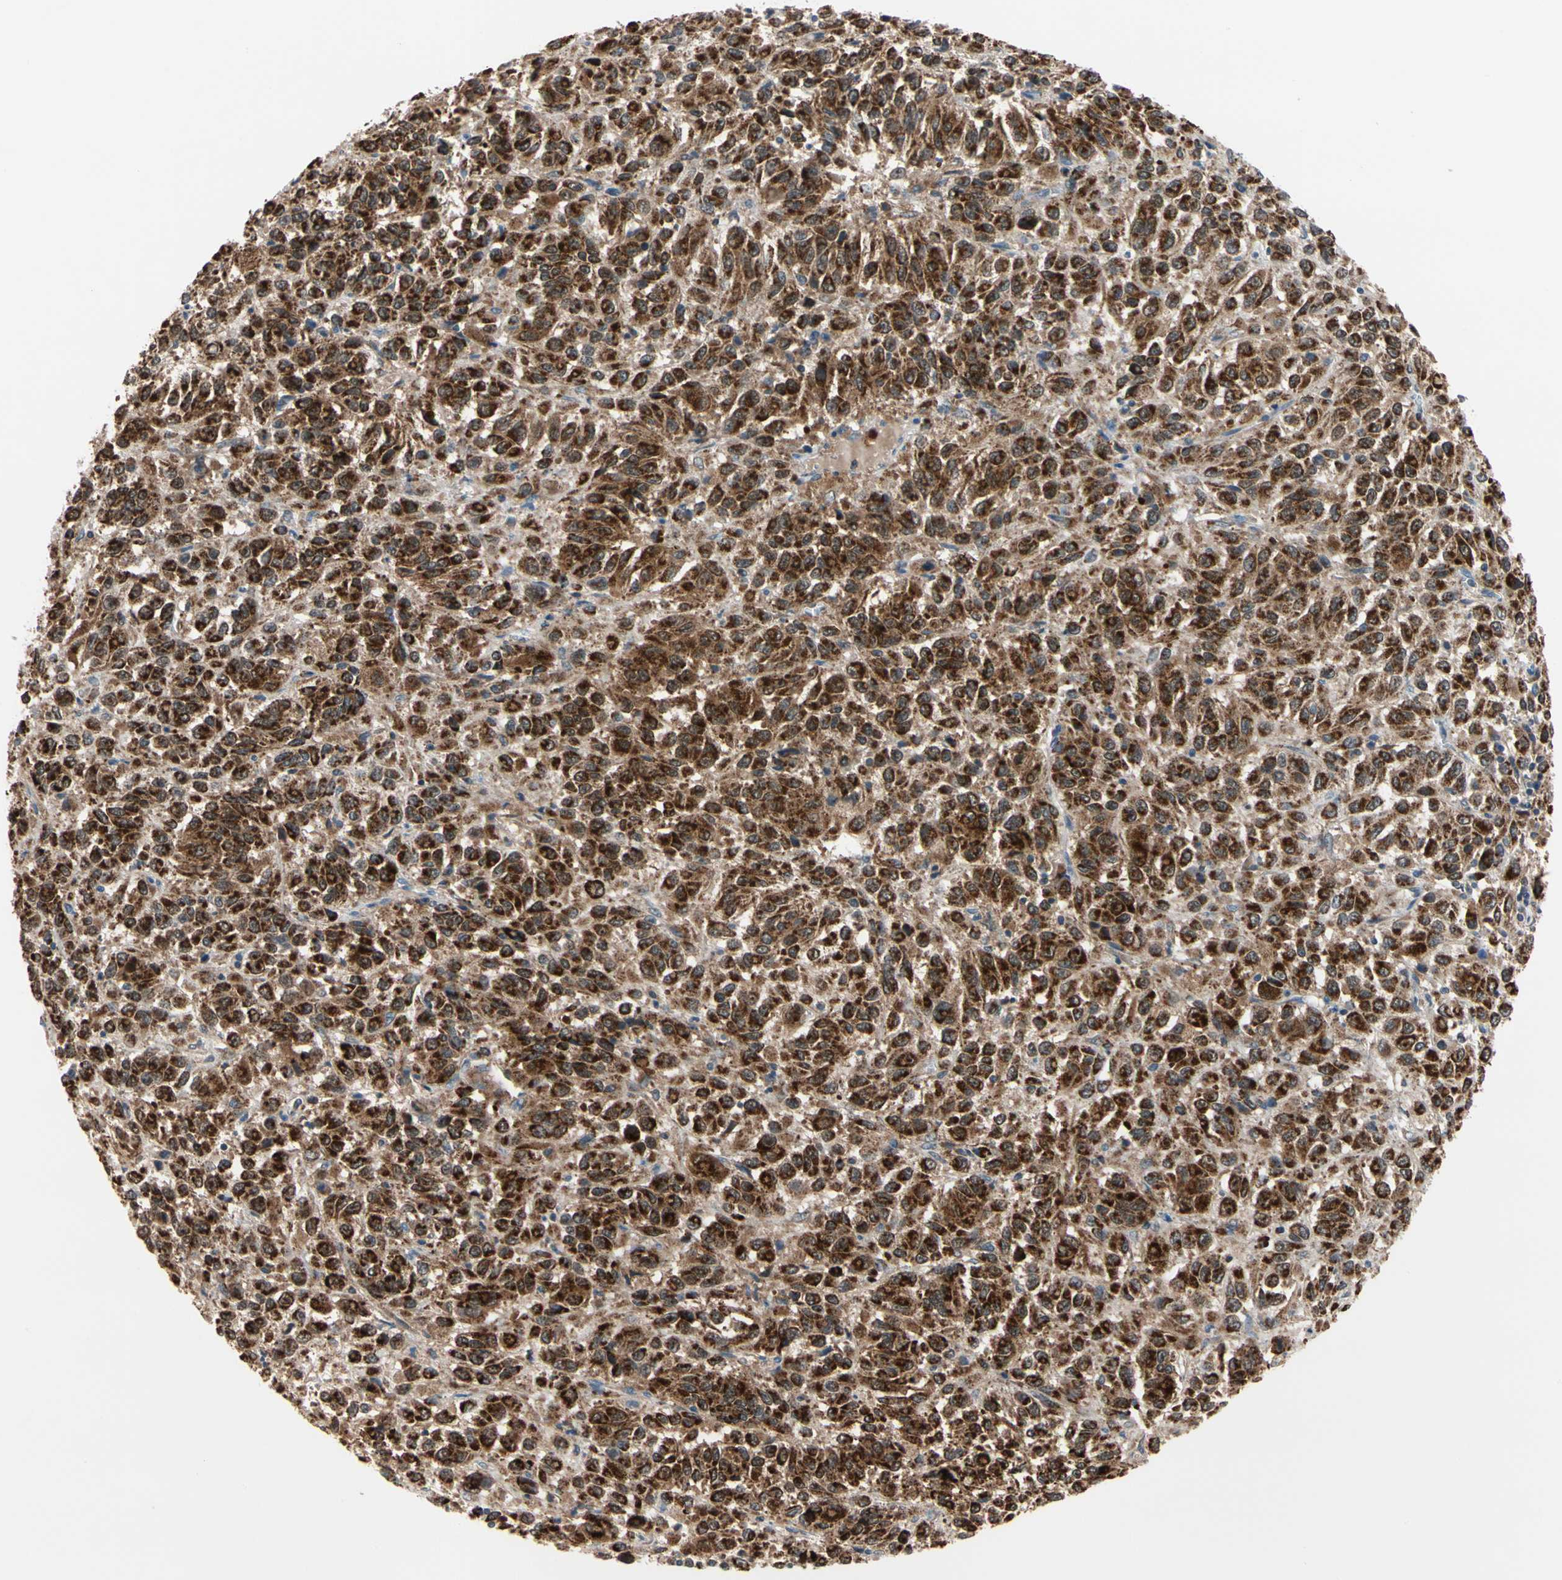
{"staining": {"intensity": "strong", "quantity": ">75%", "location": "cytoplasmic/membranous"}, "tissue": "melanoma", "cell_type": "Tumor cells", "image_type": "cancer", "snomed": [{"axis": "morphology", "description": "Malignant melanoma, Metastatic site"}, {"axis": "topography", "description": "Lung"}], "caption": "The micrograph shows a brown stain indicating the presence of a protein in the cytoplasmic/membranous of tumor cells in malignant melanoma (metastatic site).", "gene": "MTHFS", "patient": {"sex": "male", "age": 64}}